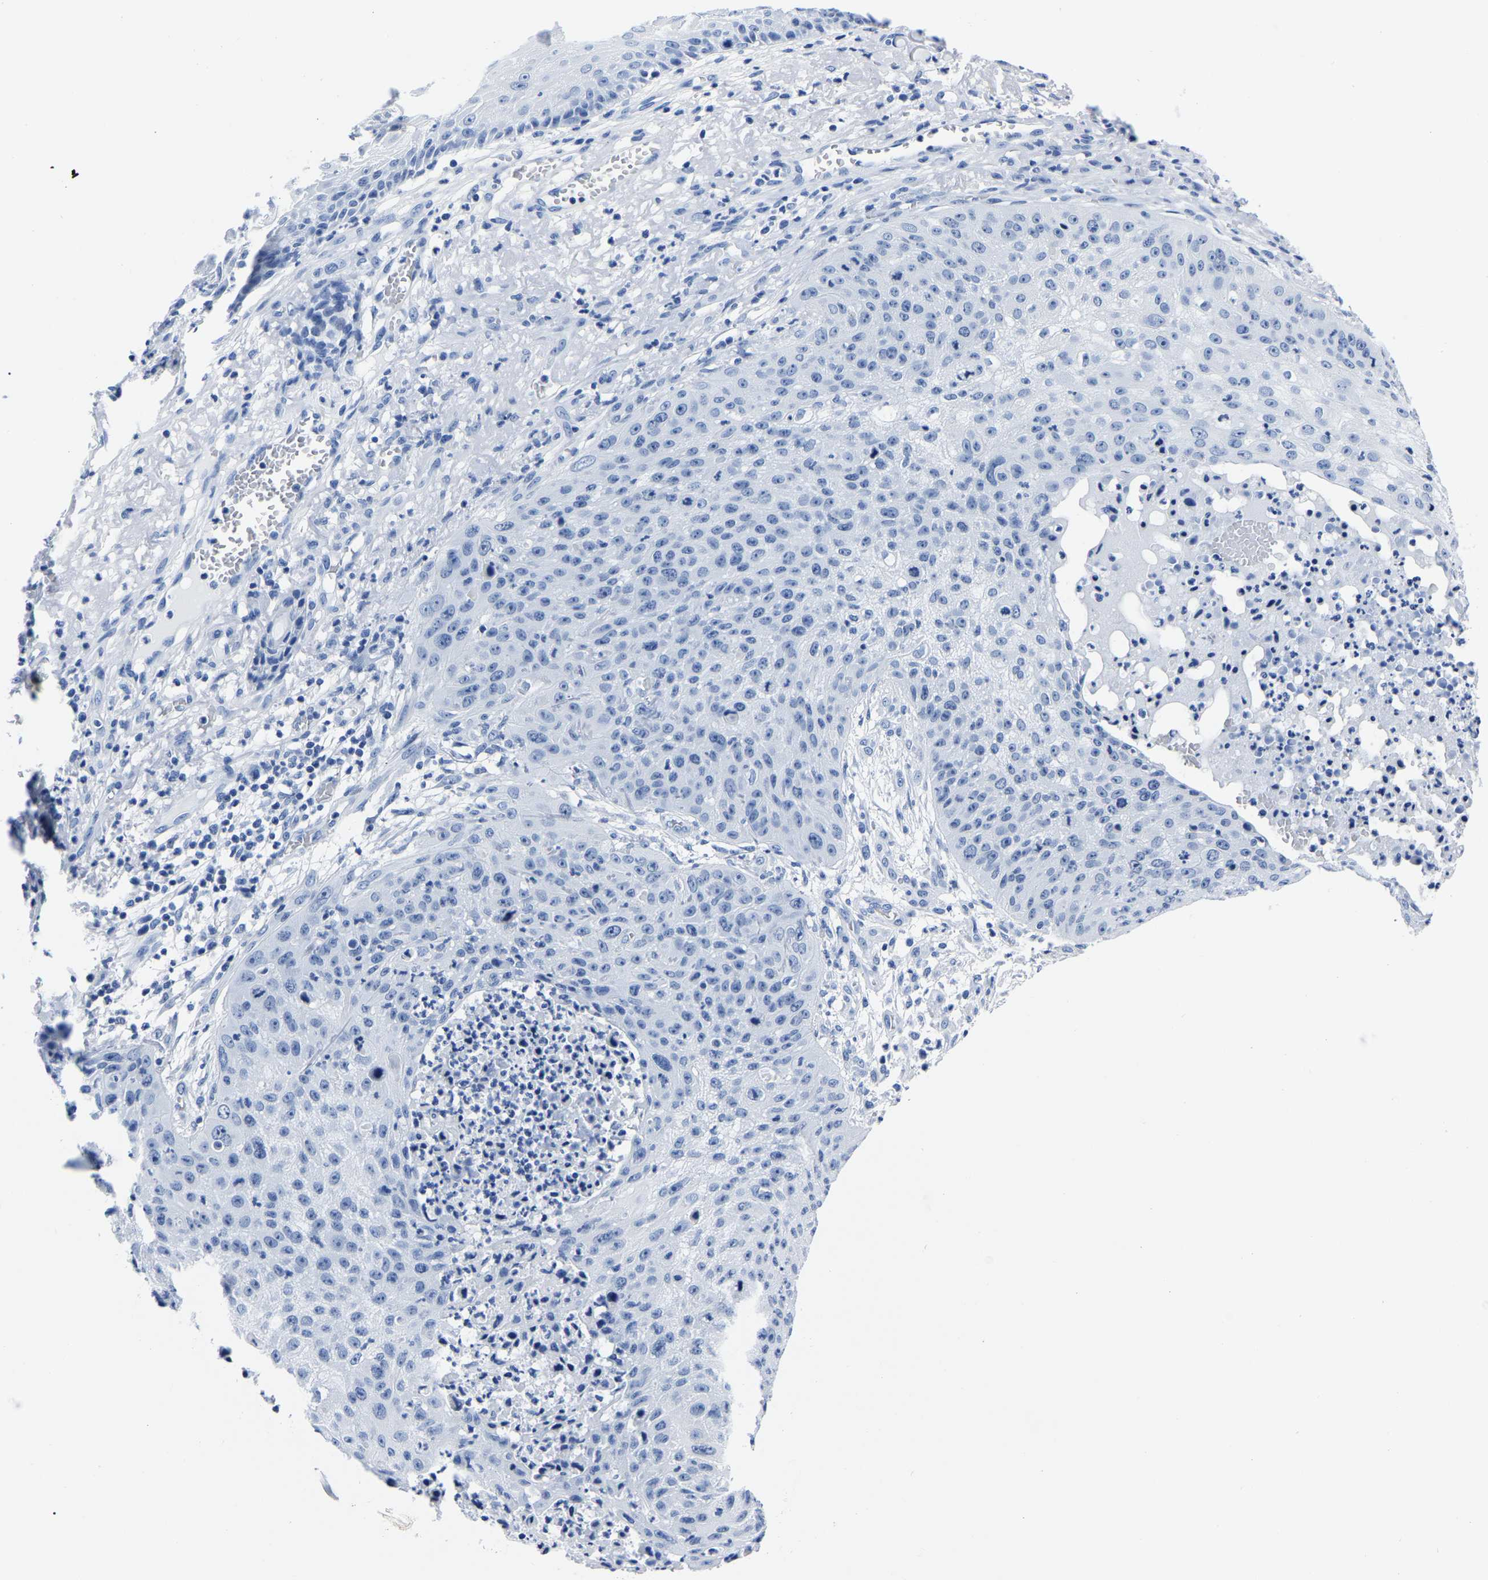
{"staining": {"intensity": "negative", "quantity": "none", "location": "none"}, "tissue": "skin cancer", "cell_type": "Tumor cells", "image_type": "cancer", "snomed": [{"axis": "morphology", "description": "Squamous cell carcinoma, NOS"}, {"axis": "topography", "description": "Skin"}], "caption": "The histopathology image displays no significant staining in tumor cells of squamous cell carcinoma (skin).", "gene": "IMPG2", "patient": {"sex": "female", "age": 80}}